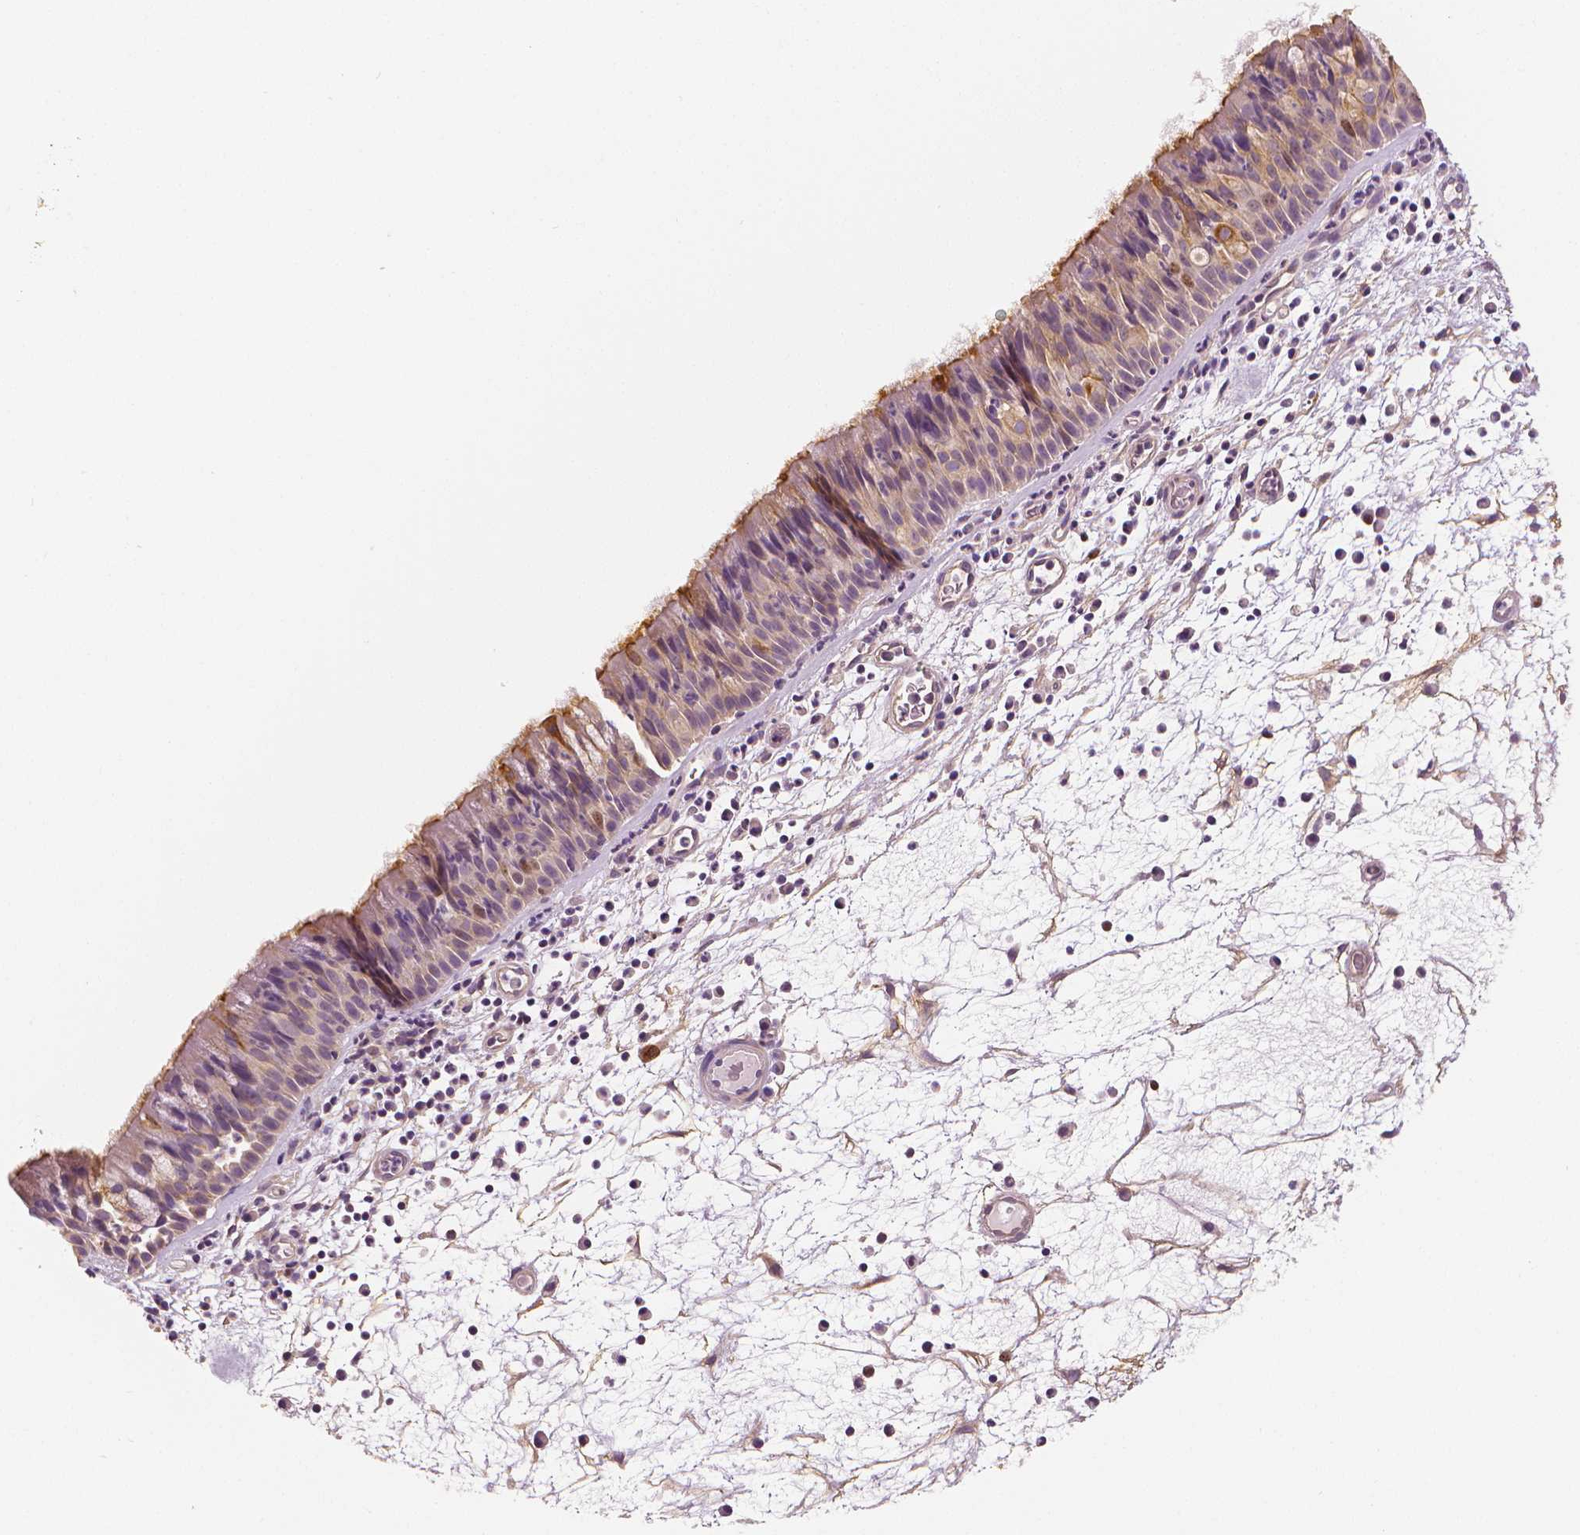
{"staining": {"intensity": "strong", "quantity": "<25%", "location": "cytoplasmic/membranous"}, "tissue": "nasopharynx", "cell_type": "Respiratory epithelial cells", "image_type": "normal", "snomed": [{"axis": "morphology", "description": "Normal tissue, NOS"}, {"axis": "topography", "description": "Nasopharynx"}], "caption": "Protein positivity by IHC exhibits strong cytoplasmic/membranous staining in about <25% of respiratory epithelial cells in unremarkable nasopharynx.", "gene": "MKI67", "patient": {"sex": "male", "age": 67}}